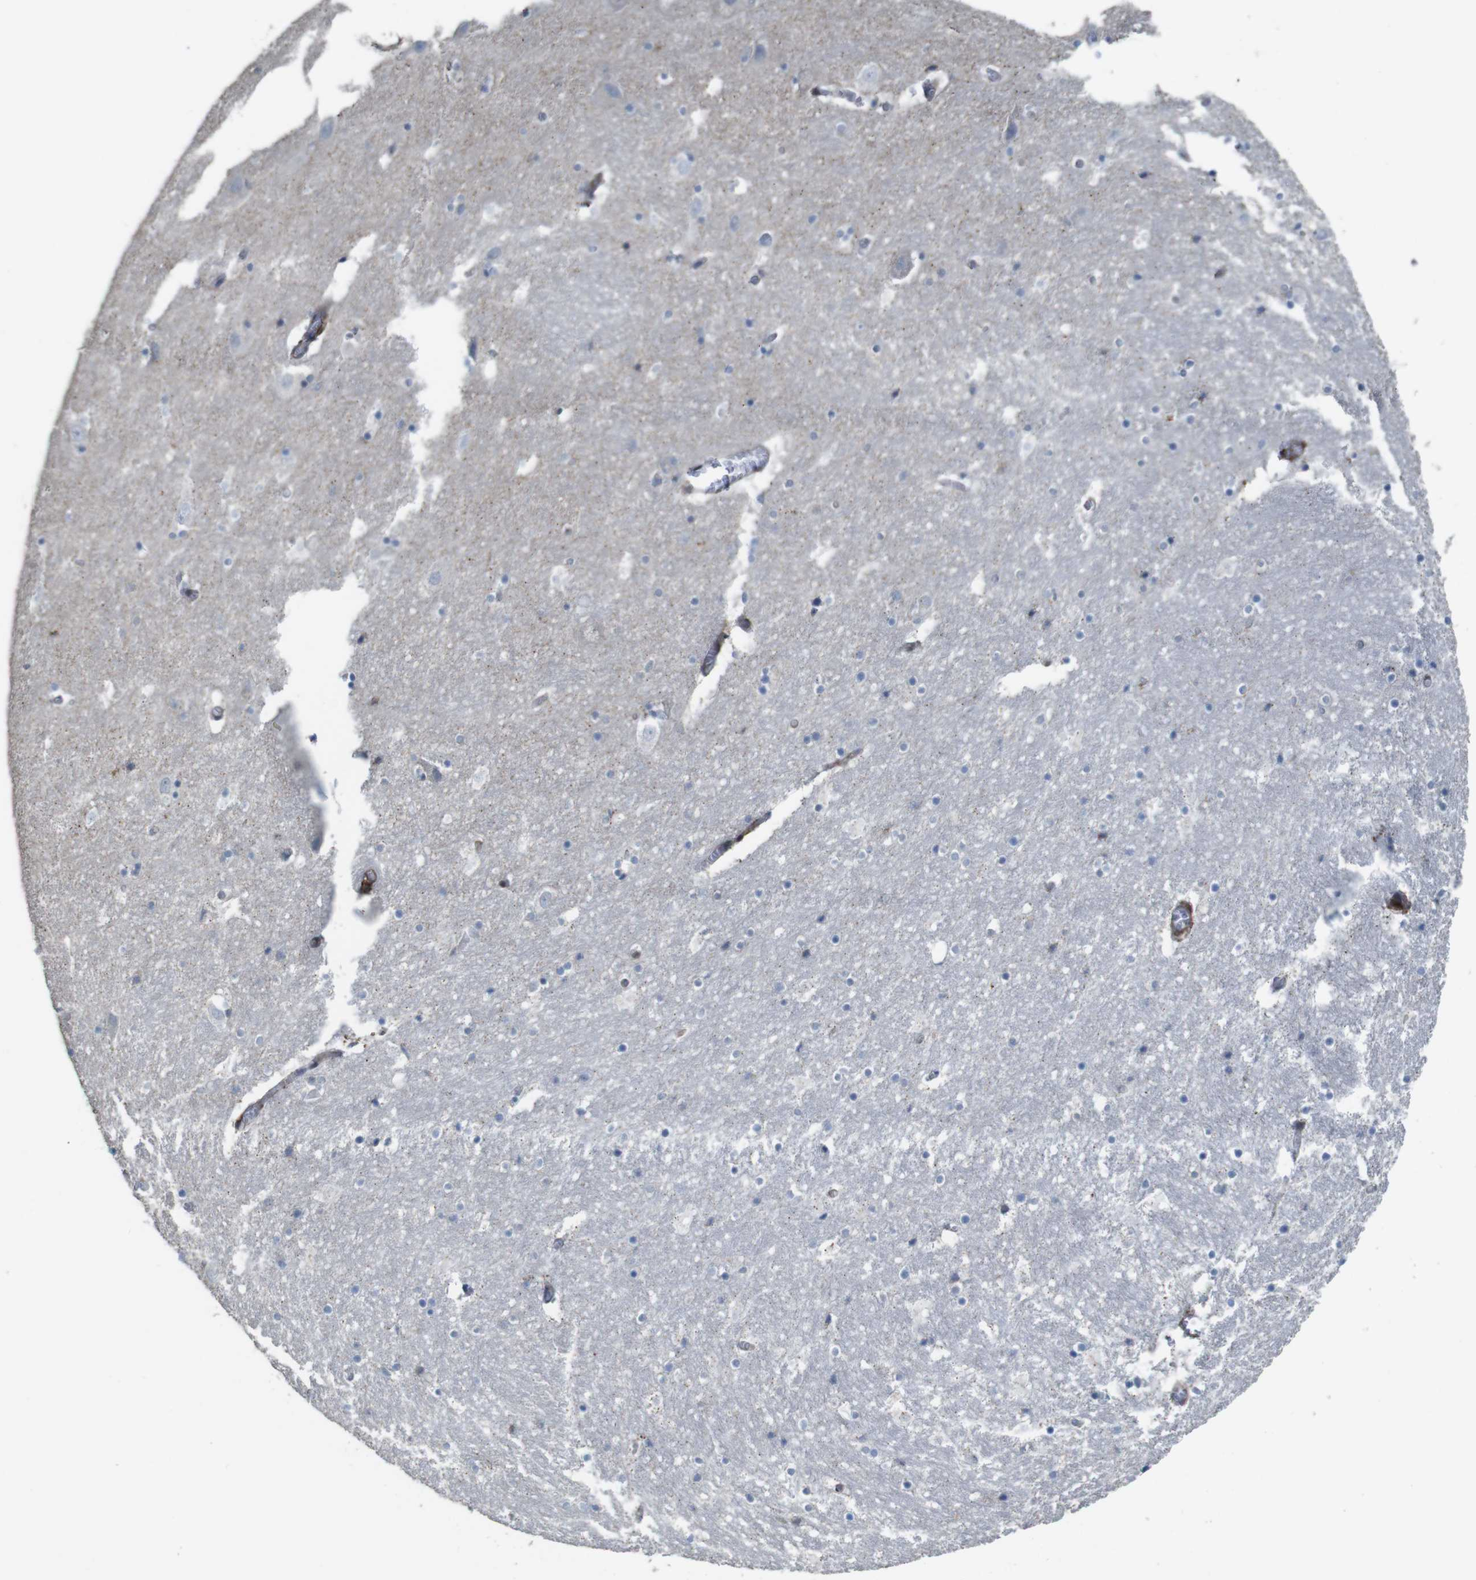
{"staining": {"intensity": "negative", "quantity": "none", "location": "none"}, "tissue": "hippocampus", "cell_type": "Glial cells", "image_type": "normal", "snomed": [{"axis": "morphology", "description": "Normal tissue, NOS"}, {"axis": "topography", "description": "Hippocampus"}], "caption": "Benign hippocampus was stained to show a protein in brown. There is no significant positivity in glial cells. Nuclei are stained in blue.", "gene": "PCOLCE2", "patient": {"sex": "male", "age": 45}}